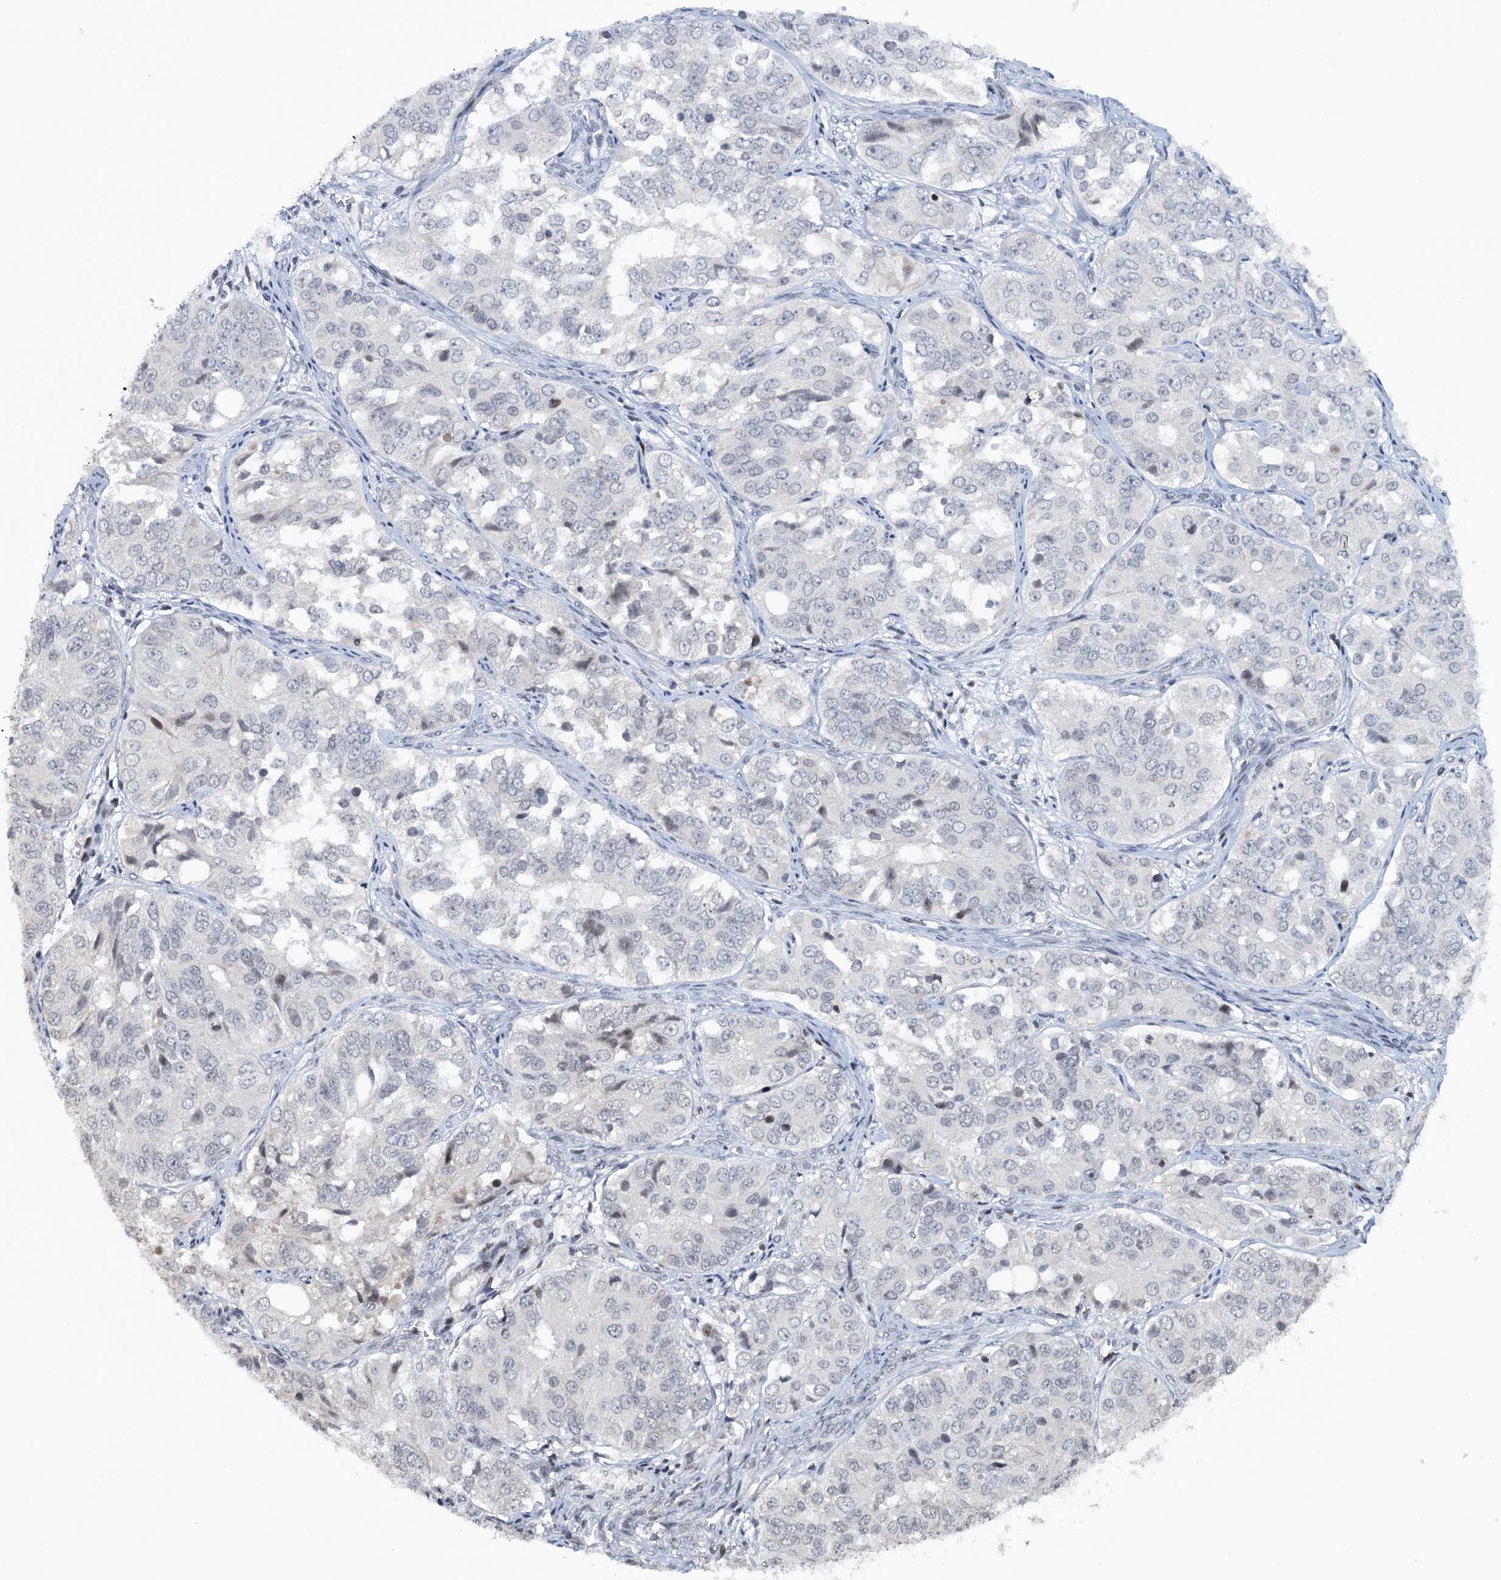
{"staining": {"intensity": "negative", "quantity": "none", "location": "none"}, "tissue": "ovarian cancer", "cell_type": "Tumor cells", "image_type": "cancer", "snomed": [{"axis": "morphology", "description": "Carcinoma, endometroid"}, {"axis": "topography", "description": "Ovary"}], "caption": "Immunohistochemistry (IHC) micrograph of ovarian cancer (endometroid carcinoma) stained for a protein (brown), which demonstrates no staining in tumor cells.", "gene": "FYB1", "patient": {"sex": "female", "age": 51}}